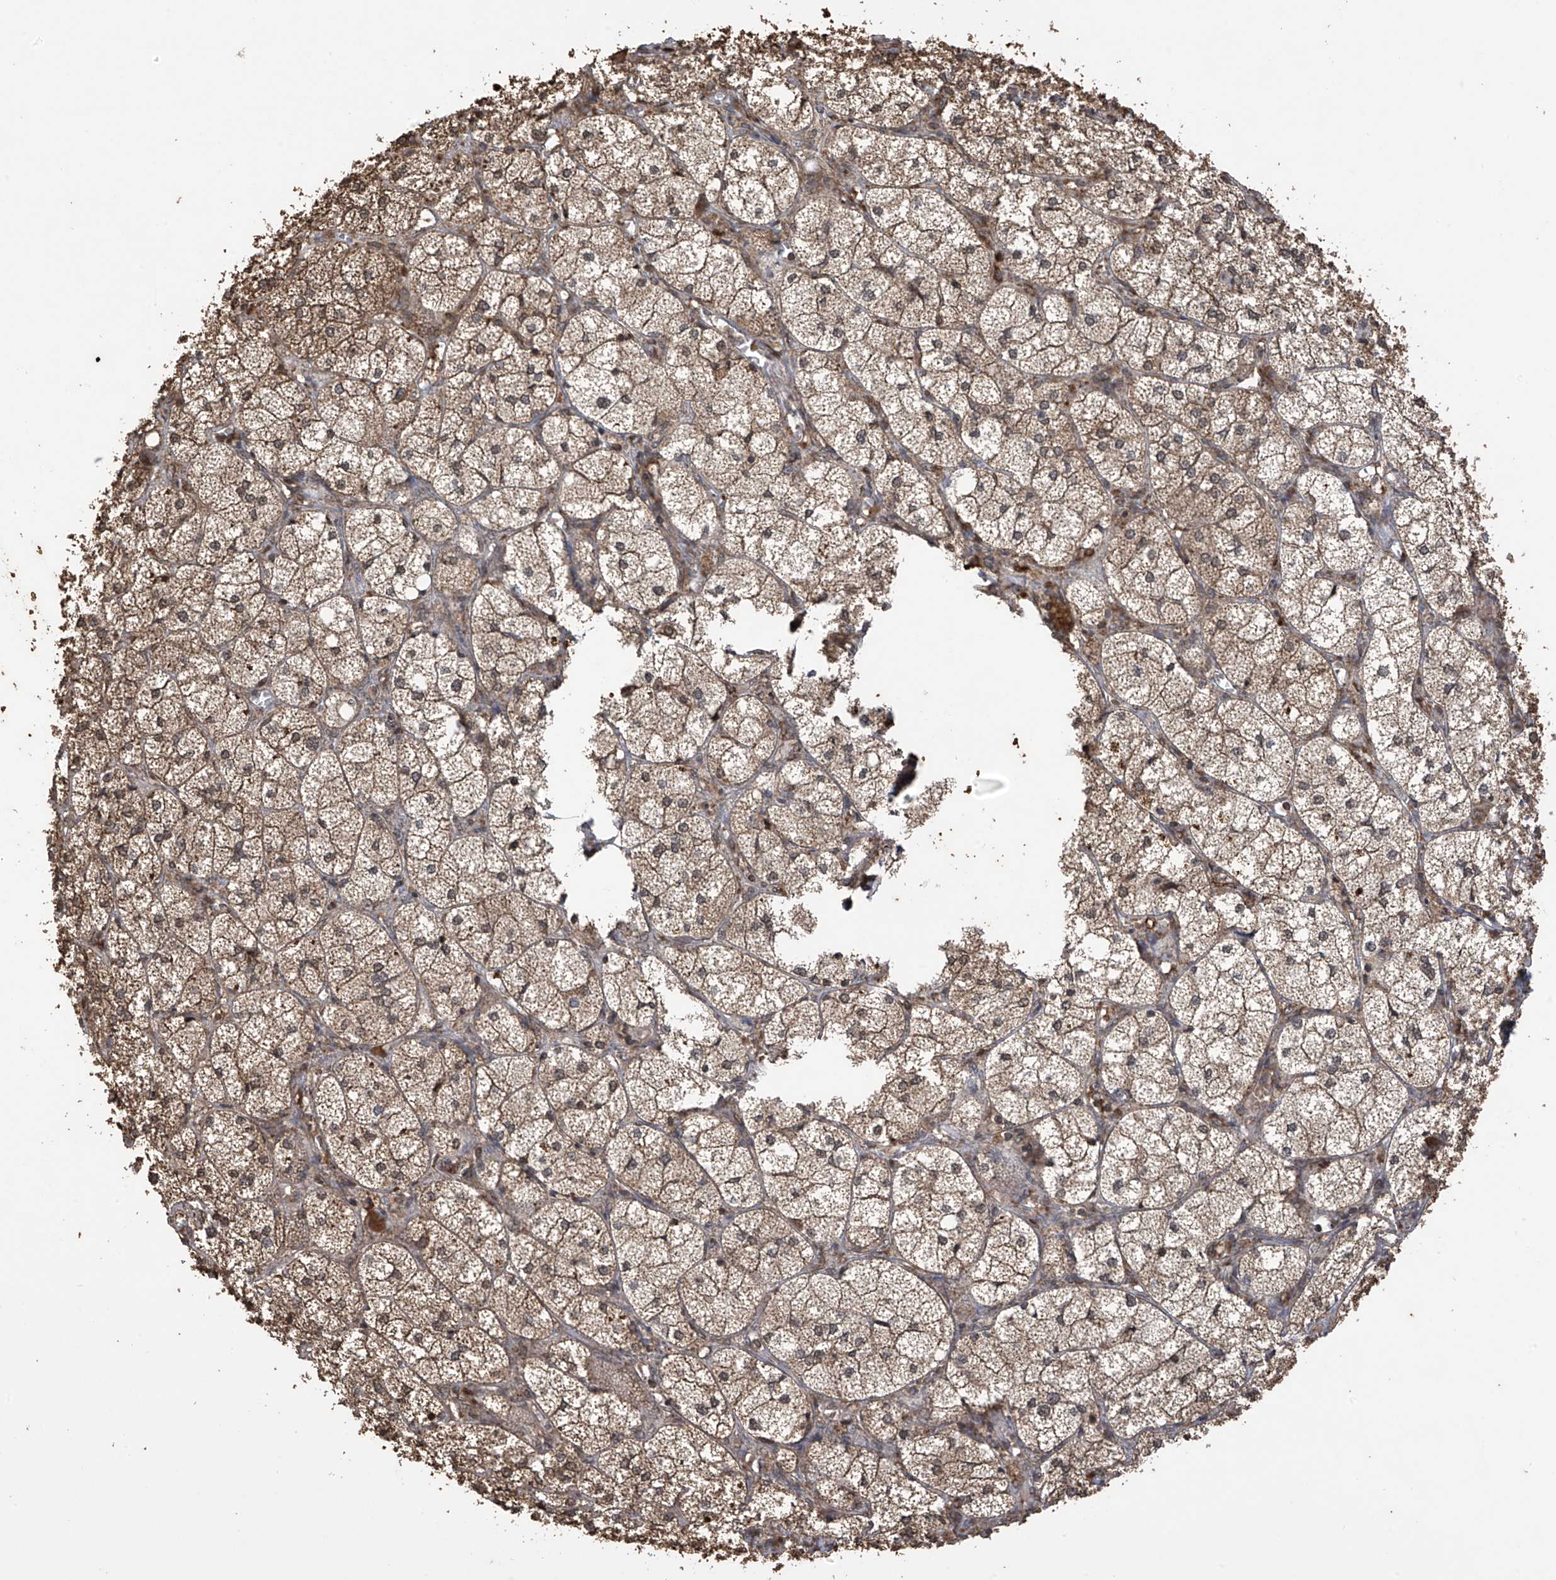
{"staining": {"intensity": "moderate", "quantity": ">75%", "location": "cytoplasmic/membranous"}, "tissue": "adrenal gland", "cell_type": "Glandular cells", "image_type": "normal", "snomed": [{"axis": "morphology", "description": "Normal tissue, NOS"}, {"axis": "topography", "description": "Adrenal gland"}], "caption": "Immunohistochemical staining of normal human adrenal gland shows >75% levels of moderate cytoplasmic/membranous protein staining in about >75% of glandular cells. The staining was performed using DAB, with brown indicating positive protein expression. Nuclei are stained blue with hematoxylin.", "gene": "PNPT1", "patient": {"sex": "female", "age": 61}}